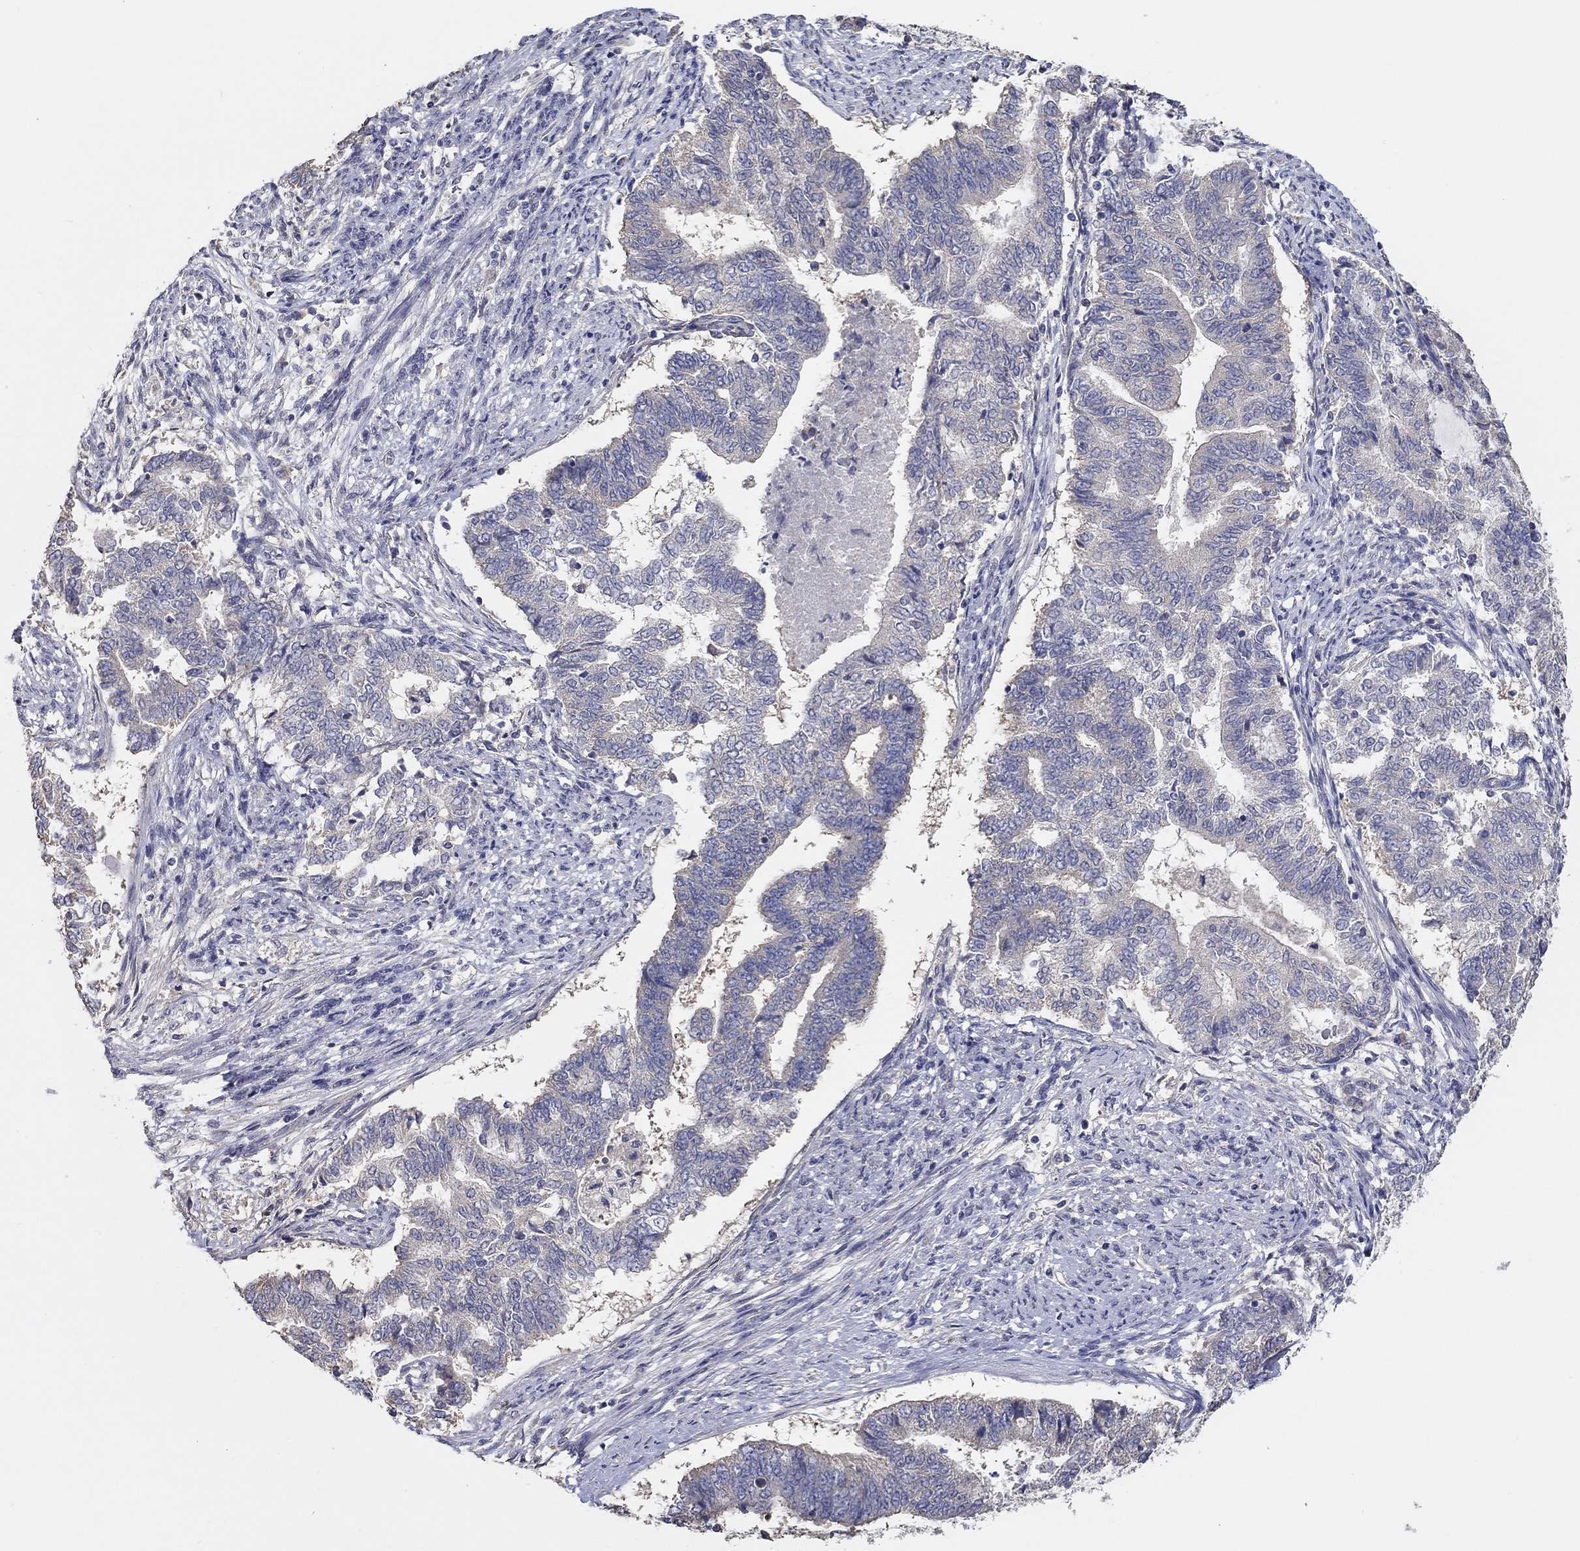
{"staining": {"intensity": "negative", "quantity": "none", "location": "none"}, "tissue": "endometrial cancer", "cell_type": "Tumor cells", "image_type": "cancer", "snomed": [{"axis": "morphology", "description": "Adenocarcinoma, NOS"}, {"axis": "topography", "description": "Endometrium"}], "caption": "Tumor cells show no significant protein staining in endometrial adenocarcinoma.", "gene": "DOCK3", "patient": {"sex": "female", "age": 65}}